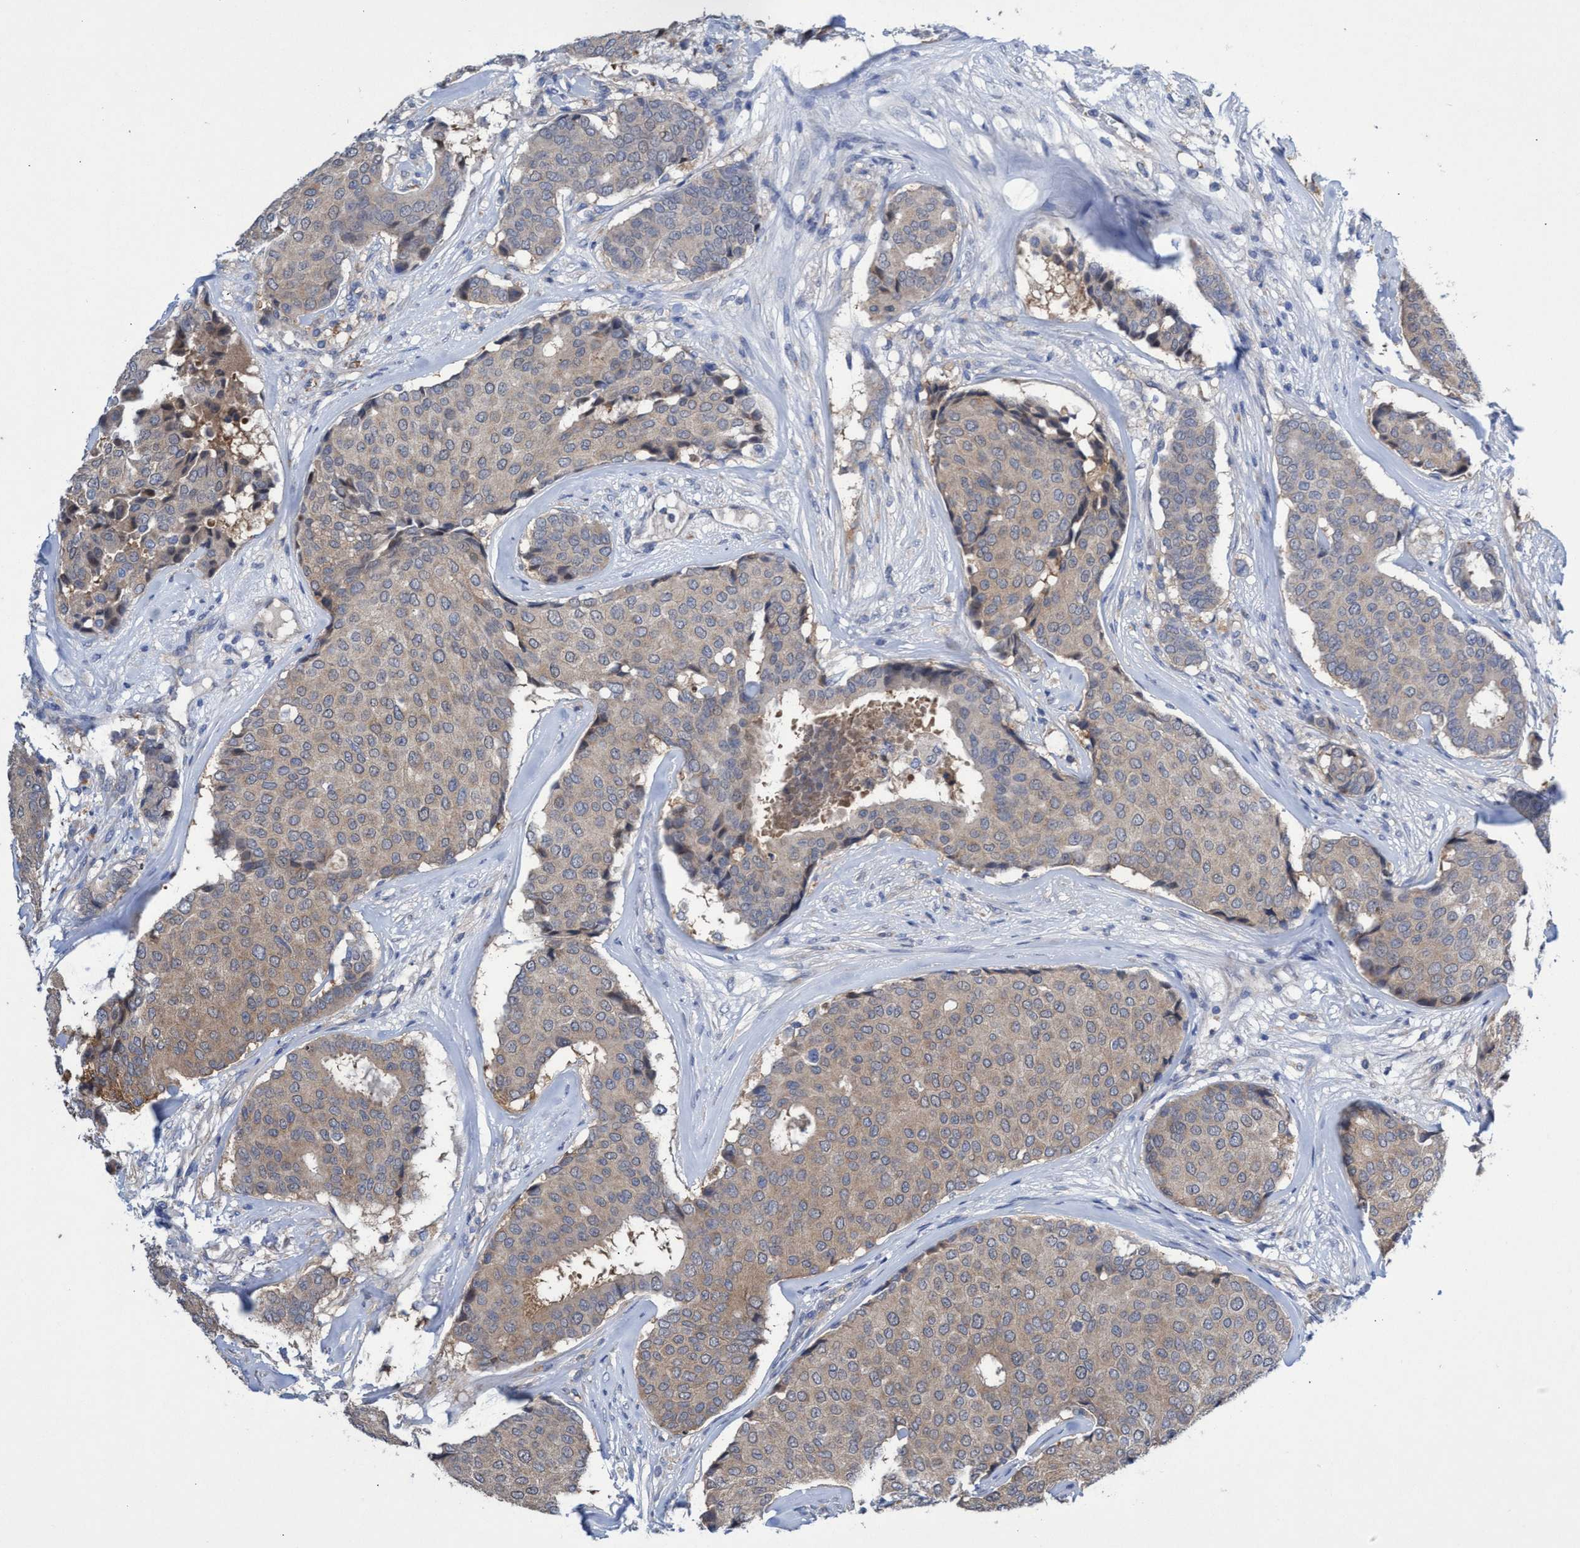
{"staining": {"intensity": "weak", "quantity": "25%-75%", "location": "cytoplasmic/membranous"}, "tissue": "breast cancer", "cell_type": "Tumor cells", "image_type": "cancer", "snomed": [{"axis": "morphology", "description": "Duct carcinoma"}, {"axis": "topography", "description": "Breast"}], "caption": "Tumor cells reveal weak cytoplasmic/membranous expression in about 25%-75% of cells in breast cancer (infiltrating ductal carcinoma). Using DAB (3,3'-diaminobenzidine) (brown) and hematoxylin (blue) stains, captured at high magnification using brightfield microscopy.", "gene": "SVEP1", "patient": {"sex": "female", "age": 75}}